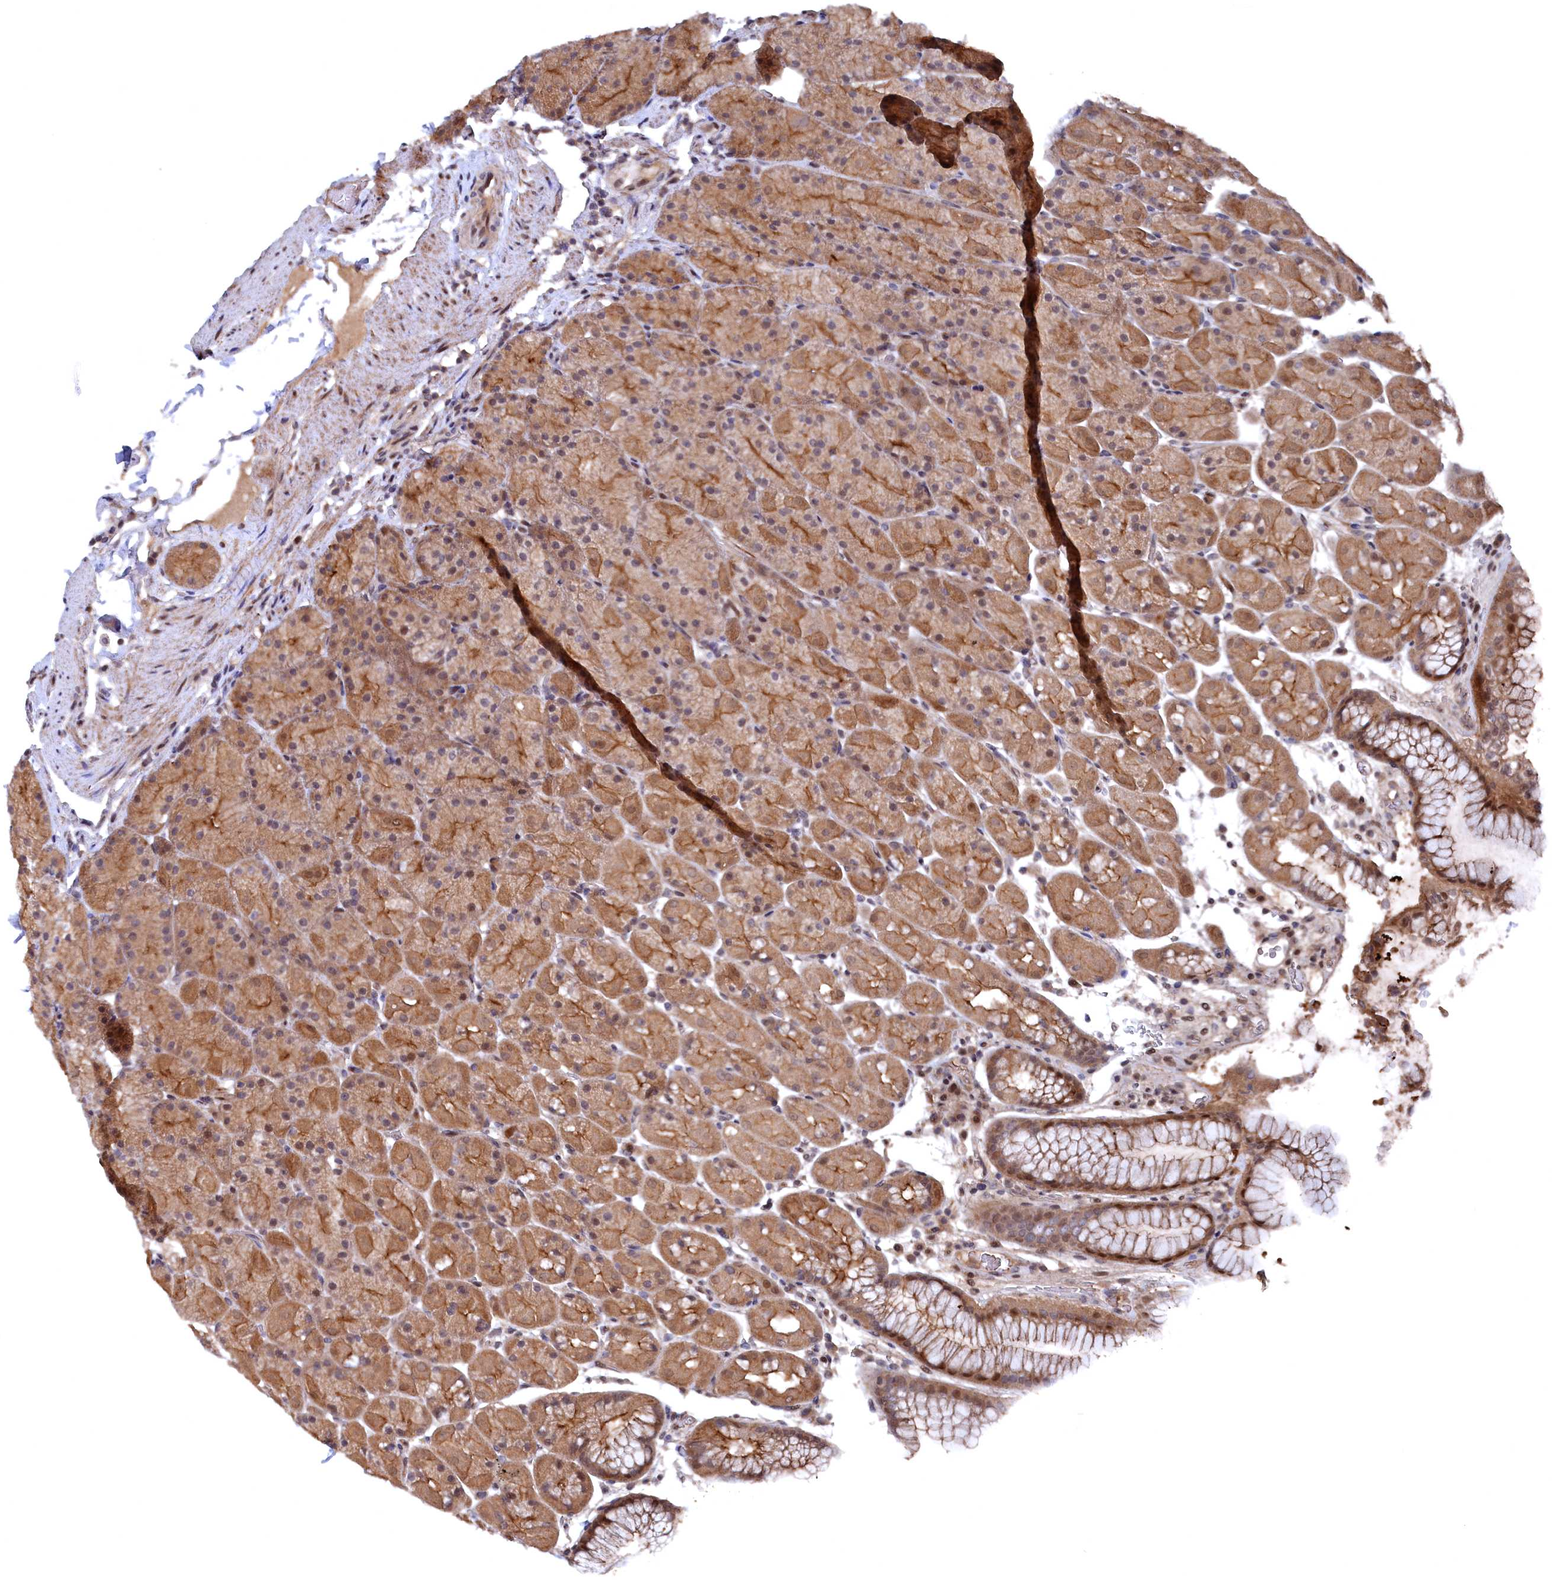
{"staining": {"intensity": "moderate", "quantity": ">75%", "location": "cytoplasmic/membranous,nuclear"}, "tissue": "stomach", "cell_type": "Glandular cells", "image_type": "normal", "snomed": [{"axis": "morphology", "description": "Normal tissue, NOS"}, {"axis": "topography", "description": "Stomach, upper"}, {"axis": "topography", "description": "Stomach, lower"}], "caption": "The image shows staining of normal stomach, revealing moderate cytoplasmic/membranous,nuclear protein positivity (brown color) within glandular cells. The staining is performed using DAB (3,3'-diaminobenzidine) brown chromogen to label protein expression. The nuclei are counter-stained blue using hematoxylin.", "gene": "TMC5", "patient": {"sex": "male", "age": 67}}